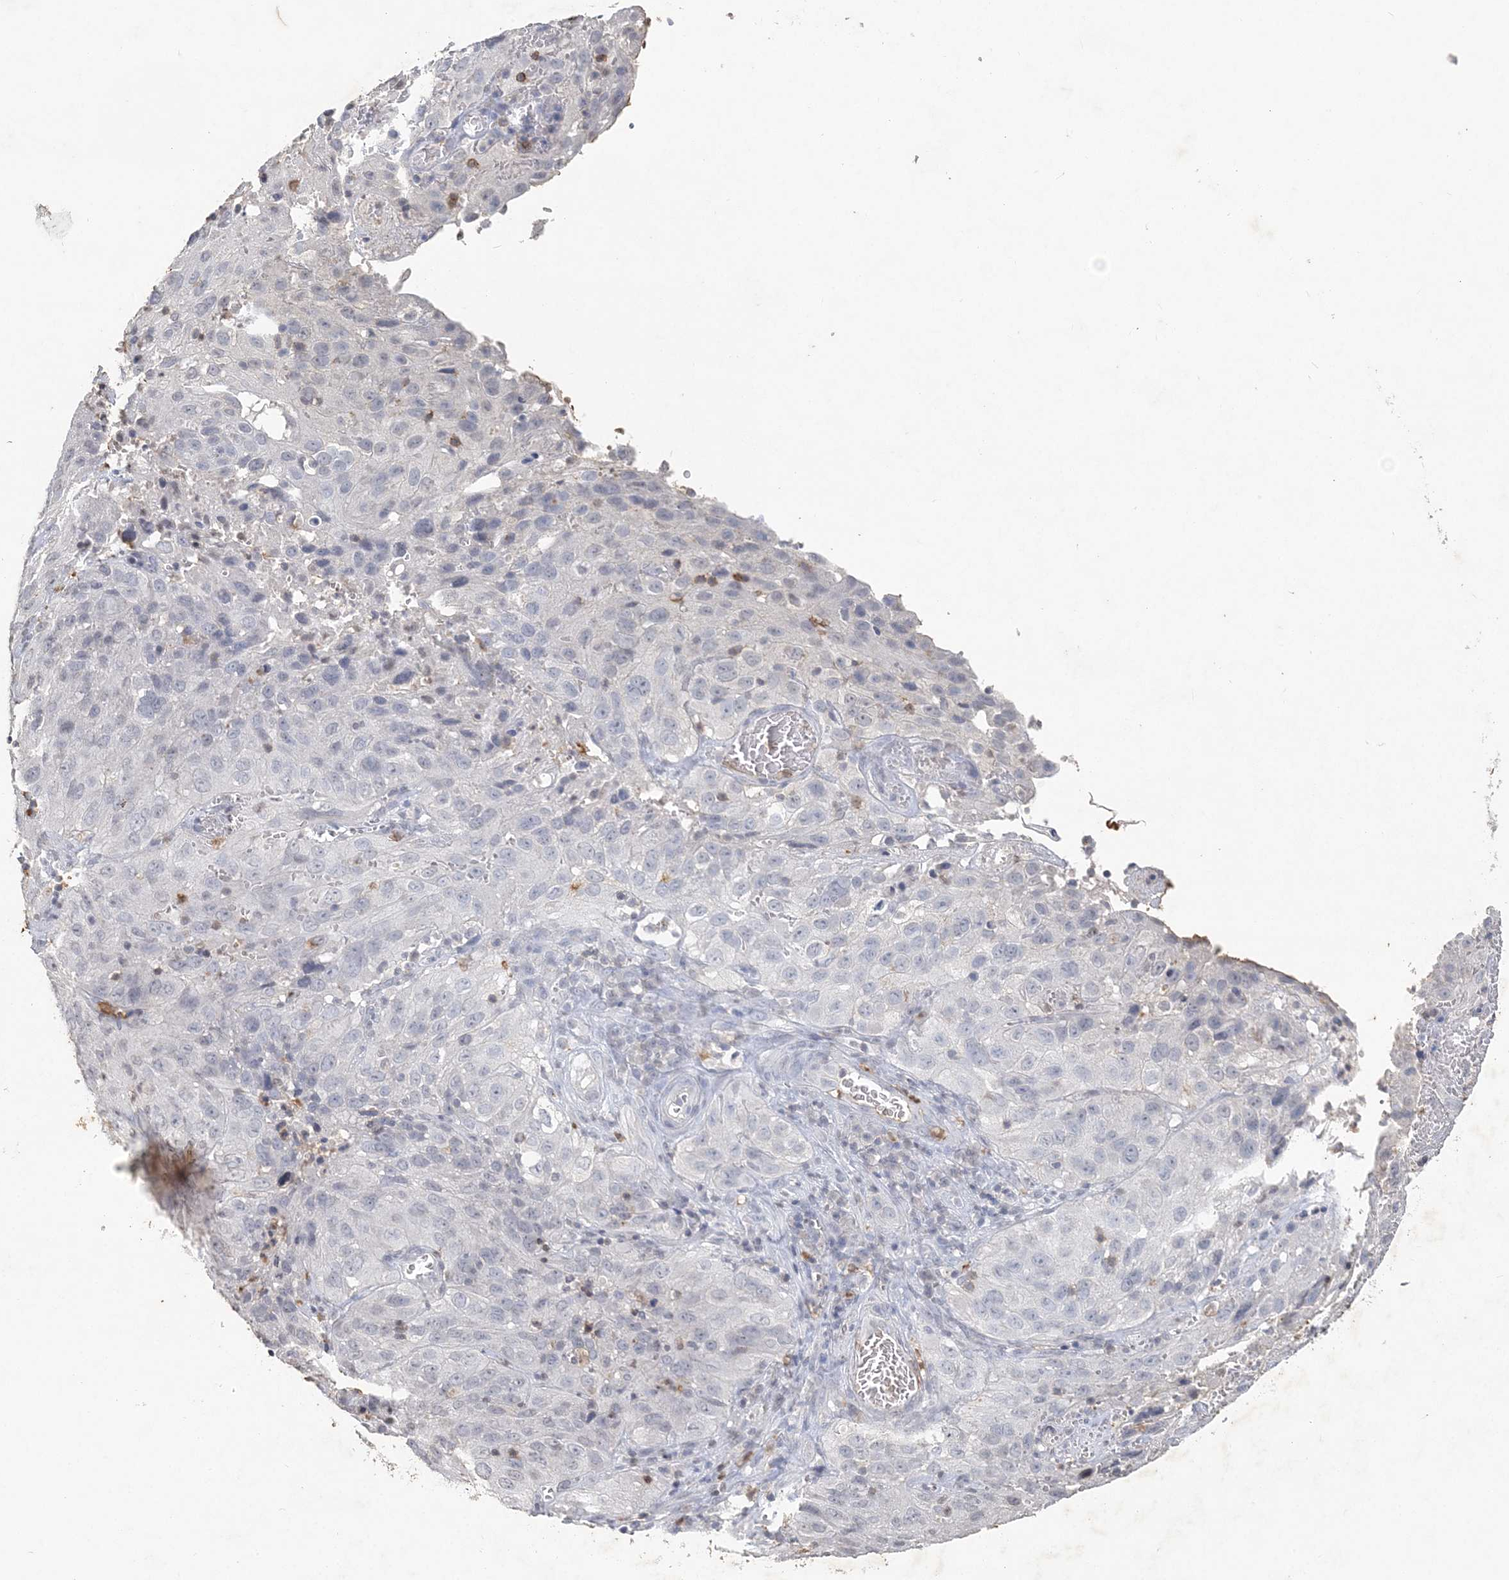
{"staining": {"intensity": "negative", "quantity": "none", "location": "none"}, "tissue": "cervical cancer", "cell_type": "Tumor cells", "image_type": "cancer", "snomed": [{"axis": "morphology", "description": "Squamous cell carcinoma, NOS"}, {"axis": "topography", "description": "Cervix"}], "caption": "This is an immunohistochemistry (IHC) image of squamous cell carcinoma (cervical). There is no positivity in tumor cells.", "gene": "PDCD1", "patient": {"sex": "female", "age": 32}}